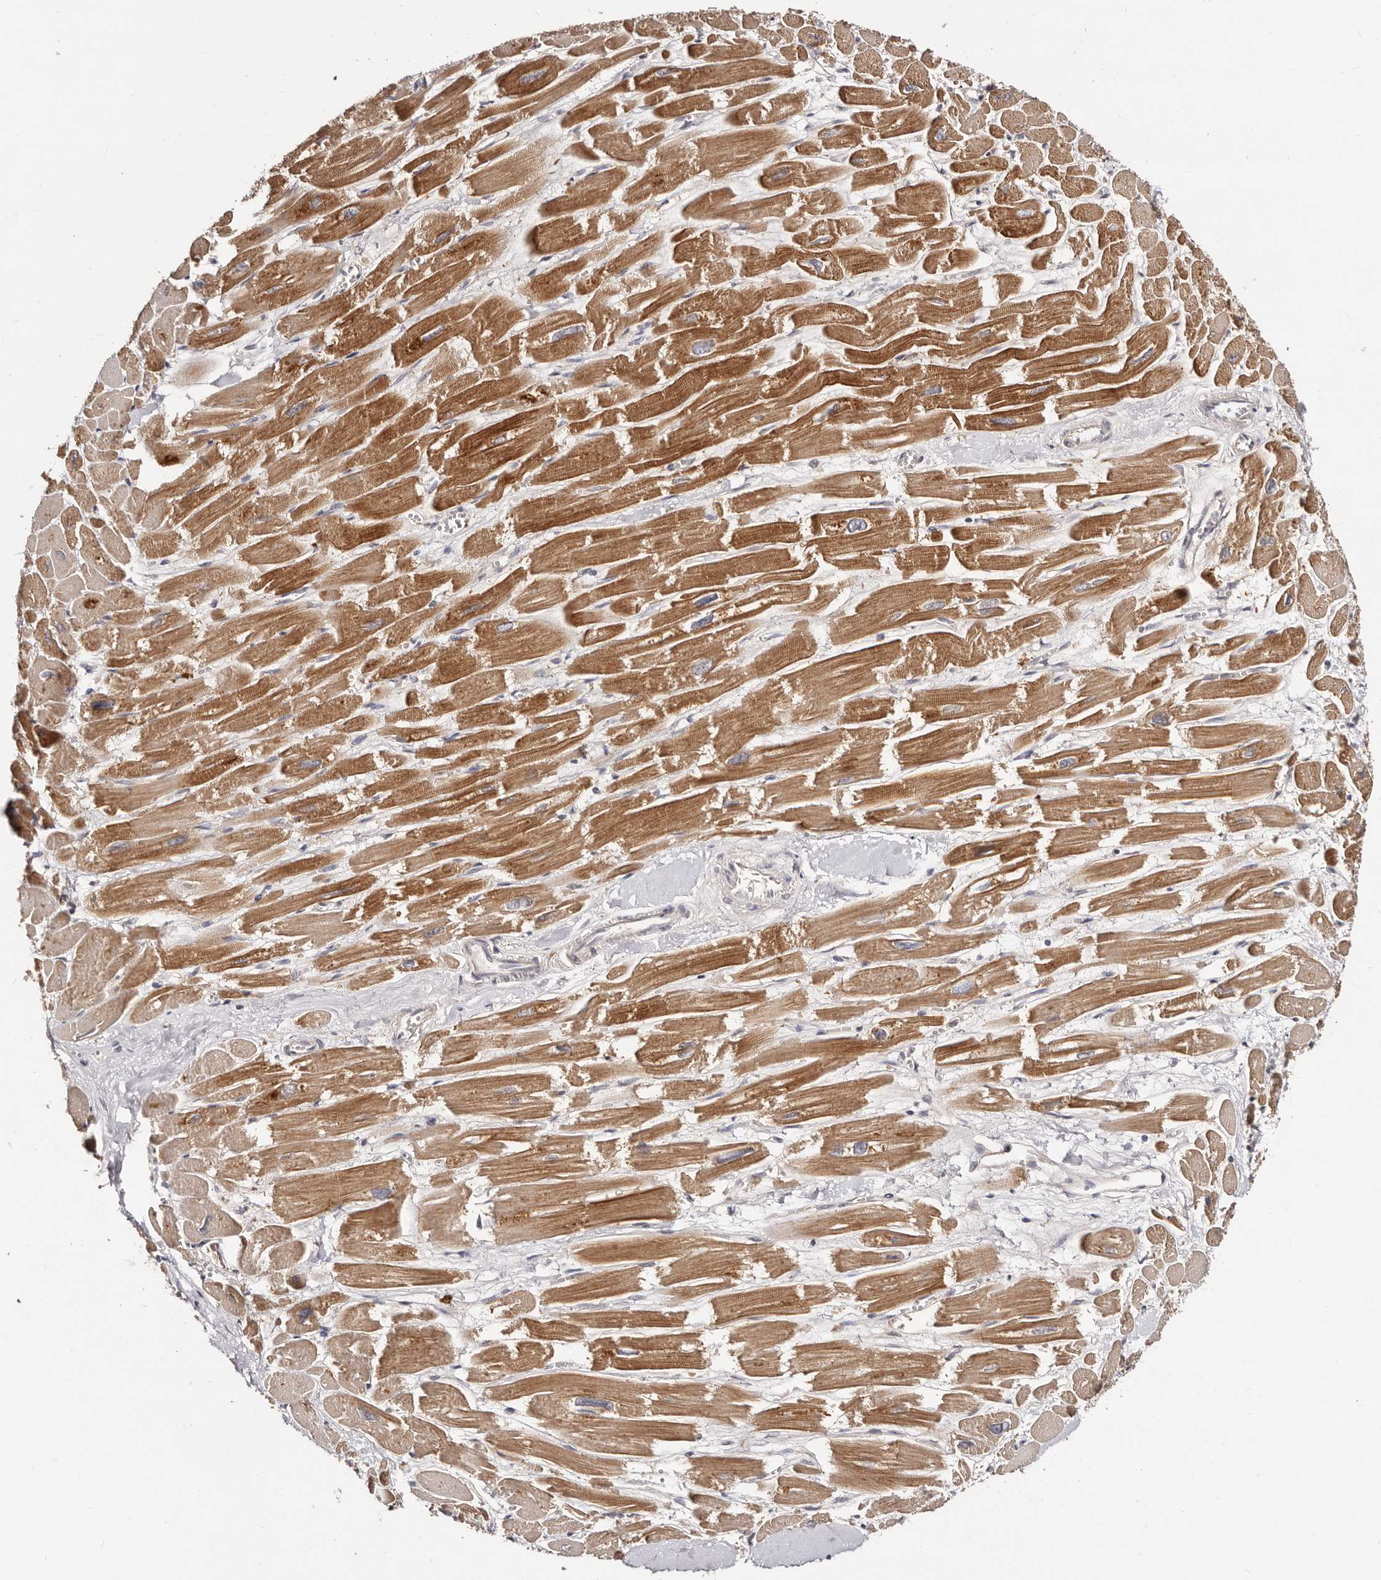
{"staining": {"intensity": "moderate", "quantity": ">75%", "location": "cytoplasmic/membranous"}, "tissue": "heart muscle", "cell_type": "Cardiomyocytes", "image_type": "normal", "snomed": [{"axis": "morphology", "description": "Normal tissue, NOS"}, {"axis": "topography", "description": "Heart"}], "caption": "The immunohistochemical stain shows moderate cytoplasmic/membranous staining in cardiomyocytes of unremarkable heart muscle.", "gene": "DACT2", "patient": {"sex": "male", "age": 54}}